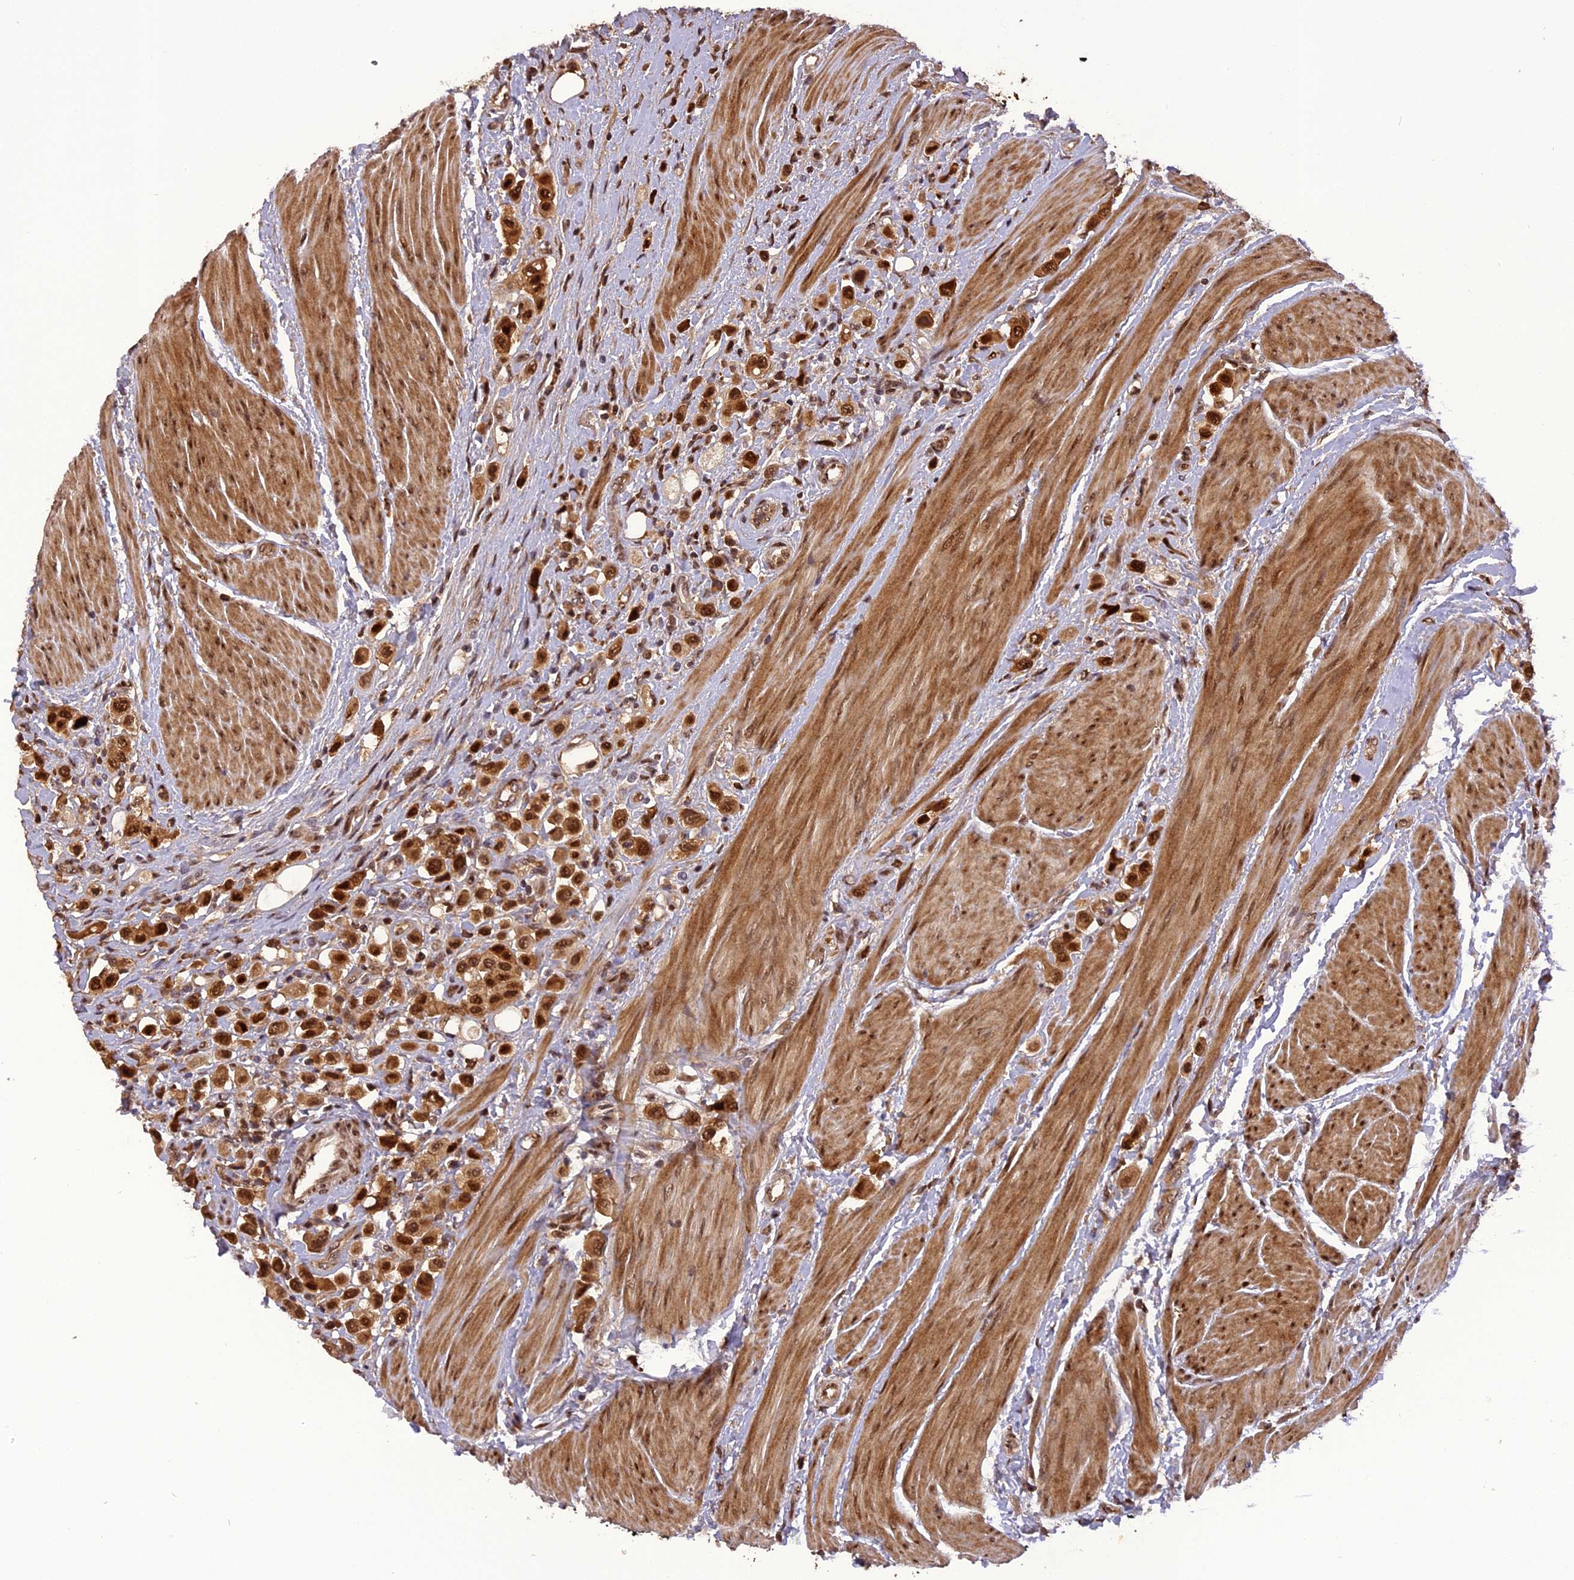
{"staining": {"intensity": "moderate", "quantity": ">75%", "location": "cytoplasmic/membranous,nuclear"}, "tissue": "urothelial cancer", "cell_type": "Tumor cells", "image_type": "cancer", "snomed": [{"axis": "morphology", "description": "Urothelial carcinoma, High grade"}, {"axis": "topography", "description": "Urinary bladder"}], "caption": "Immunohistochemistry (IHC) of human urothelial cancer reveals medium levels of moderate cytoplasmic/membranous and nuclear staining in approximately >75% of tumor cells. (DAB IHC, brown staining for protein, blue staining for nuclei).", "gene": "MICALL1", "patient": {"sex": "male", "age": 50}}